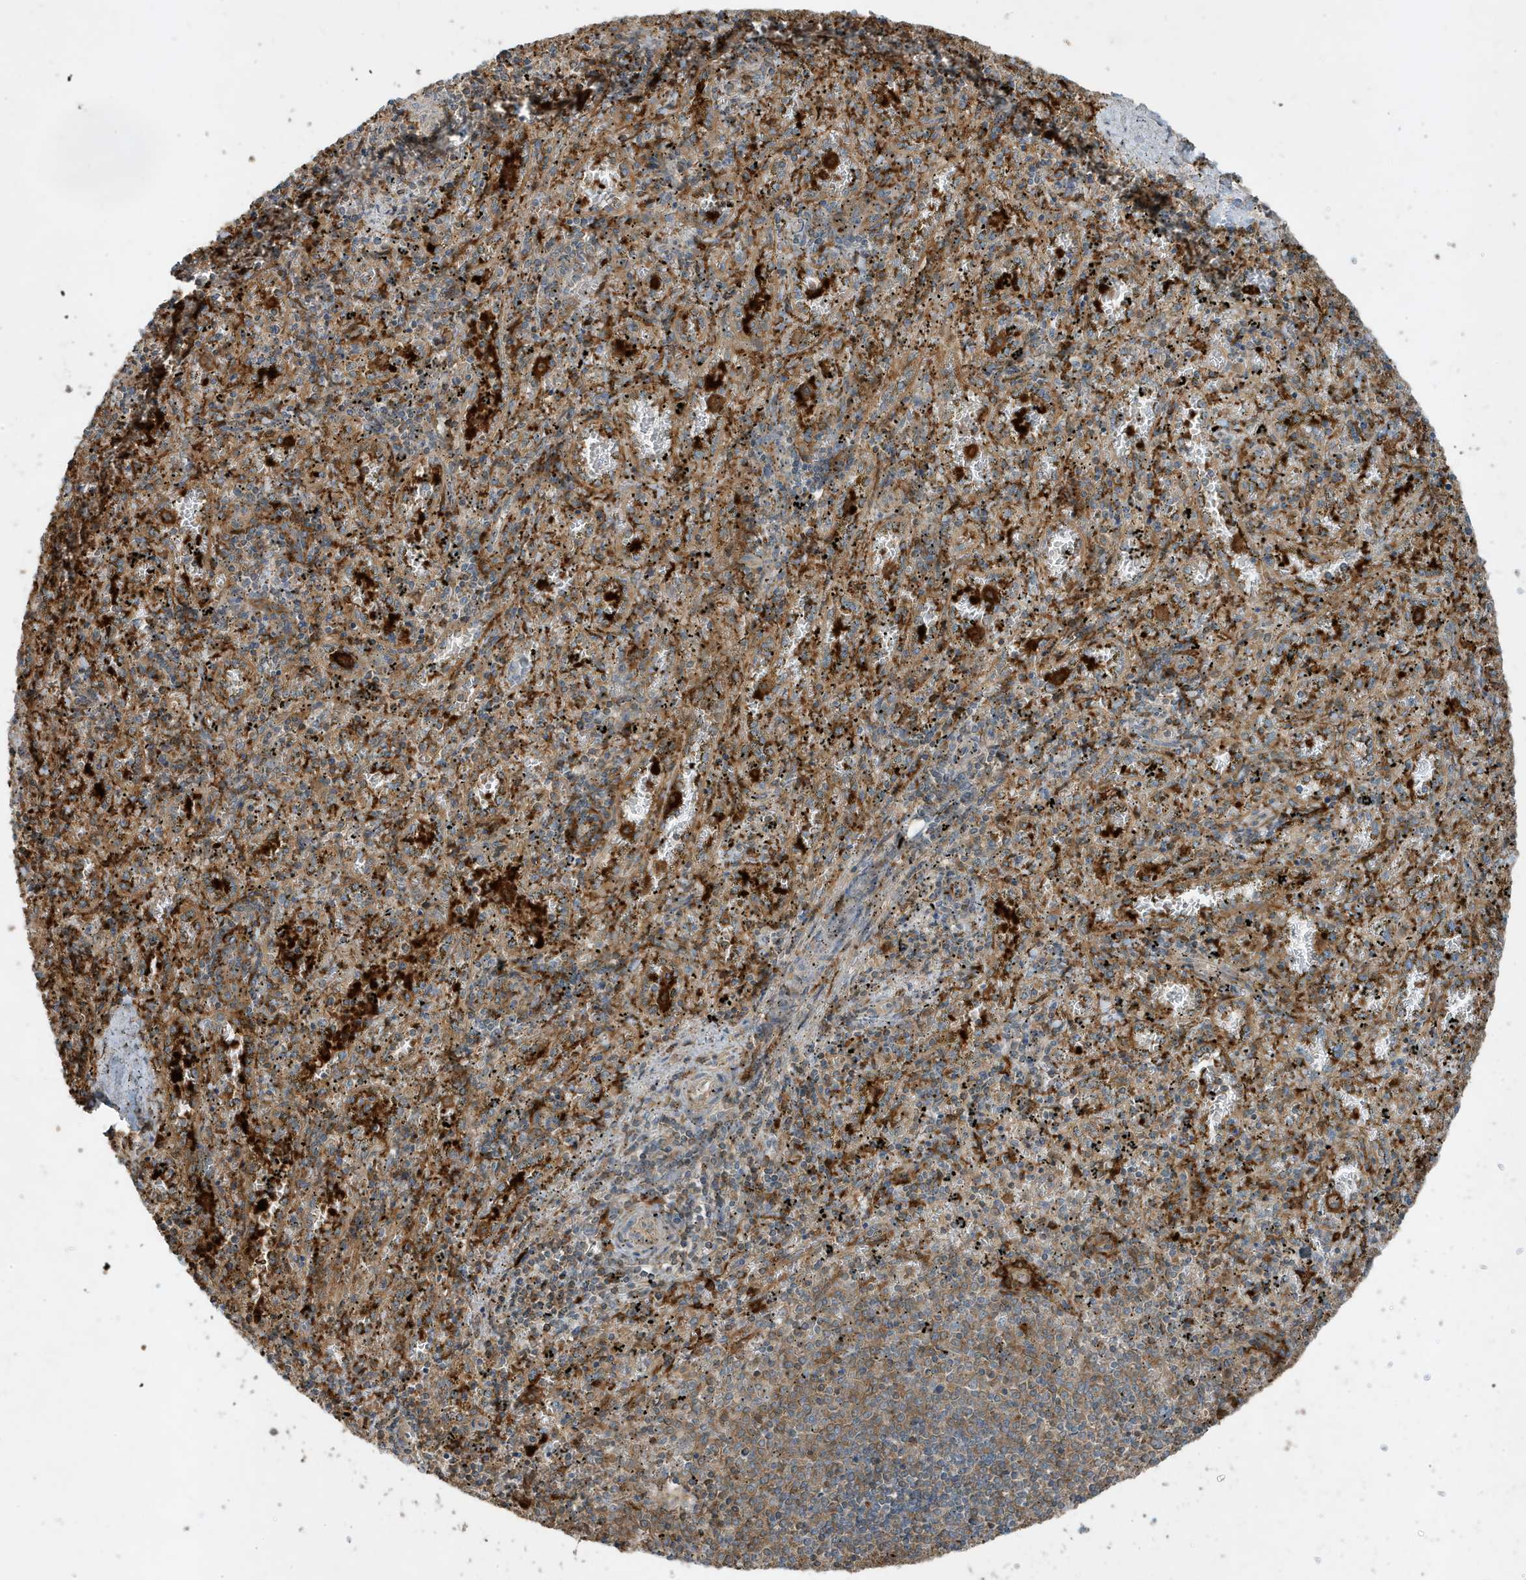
{"staining": {"intensity": "weak", "quantity": "<25%", "location": "cytoplasmic/membranous"}, "tissue": "spleen", "cell_type": "Cells in red pulp", "image_type": "normal", "snomed": [{"axis": "morphology", "description": "Normal tissue, NOS"}, {"axis": "topography", "description": "Spleen"}], "caption": "Immunohistochemical staining of normal human spleen demonstrates no significant expression in cells in red pulp. (DAB immunohistochemistry with hematoxylin counter stain).", "gene": "ABTB1", "patient": {"sex": "male", "age": 11}}